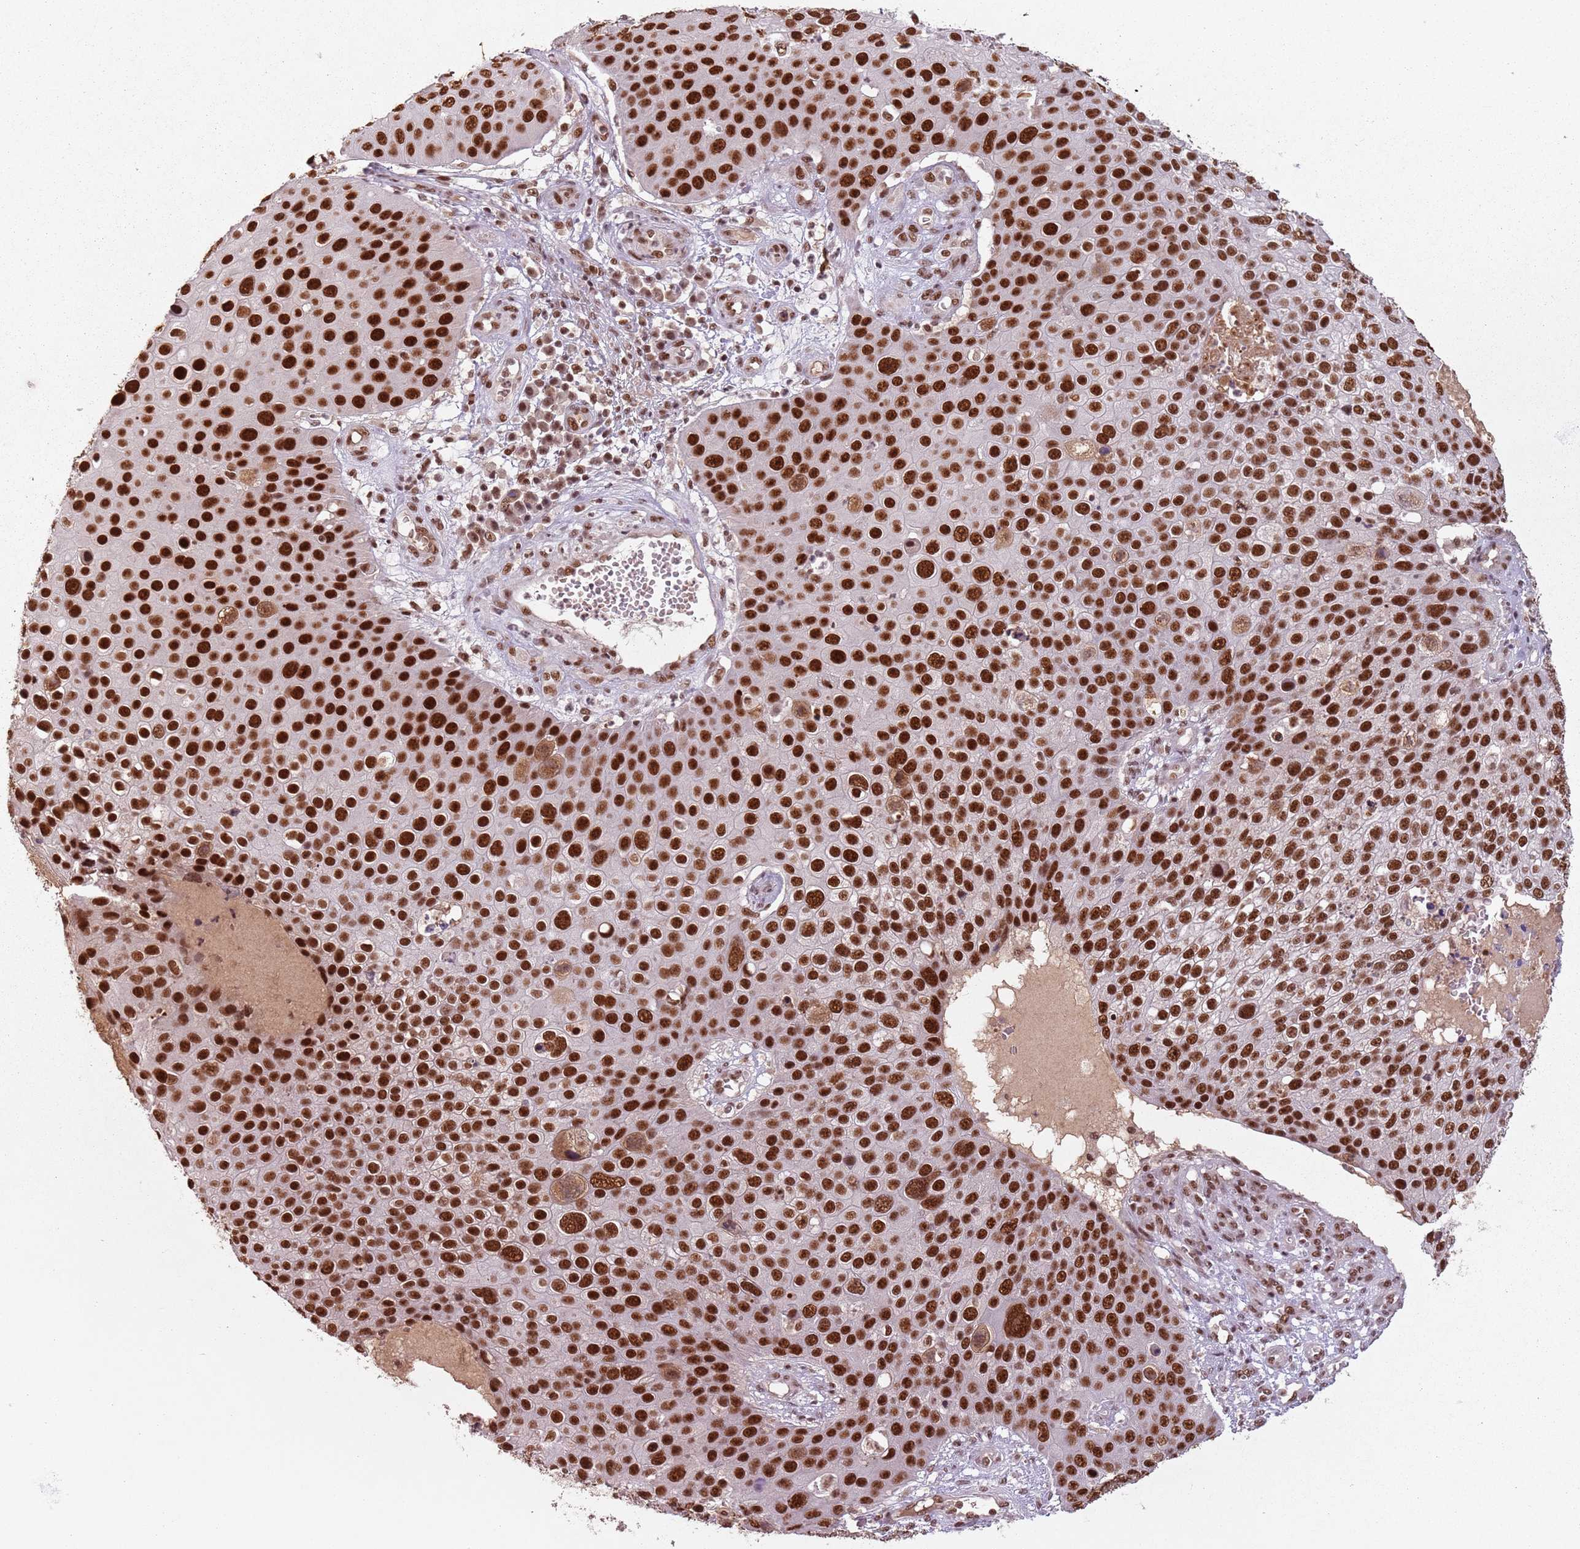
{"staining": {"intensity": "strong", "quantity": ">75%", "location": "nuclear"}, "tissue": "skin cancer", "cell_type": "Tumor cells", "image_type": "cancer", "snomed": [{"axis": "morphology", "description": "Squamous cell carcinoma, NOS"}, {"axis": "topography", "description": "Skin"}], "caption": "Skin cancer stained with a protein marker exhibits strong staining in tumor cells.", "gene": "NCBP1", "patient": {"sex": "male", "age": 71}}